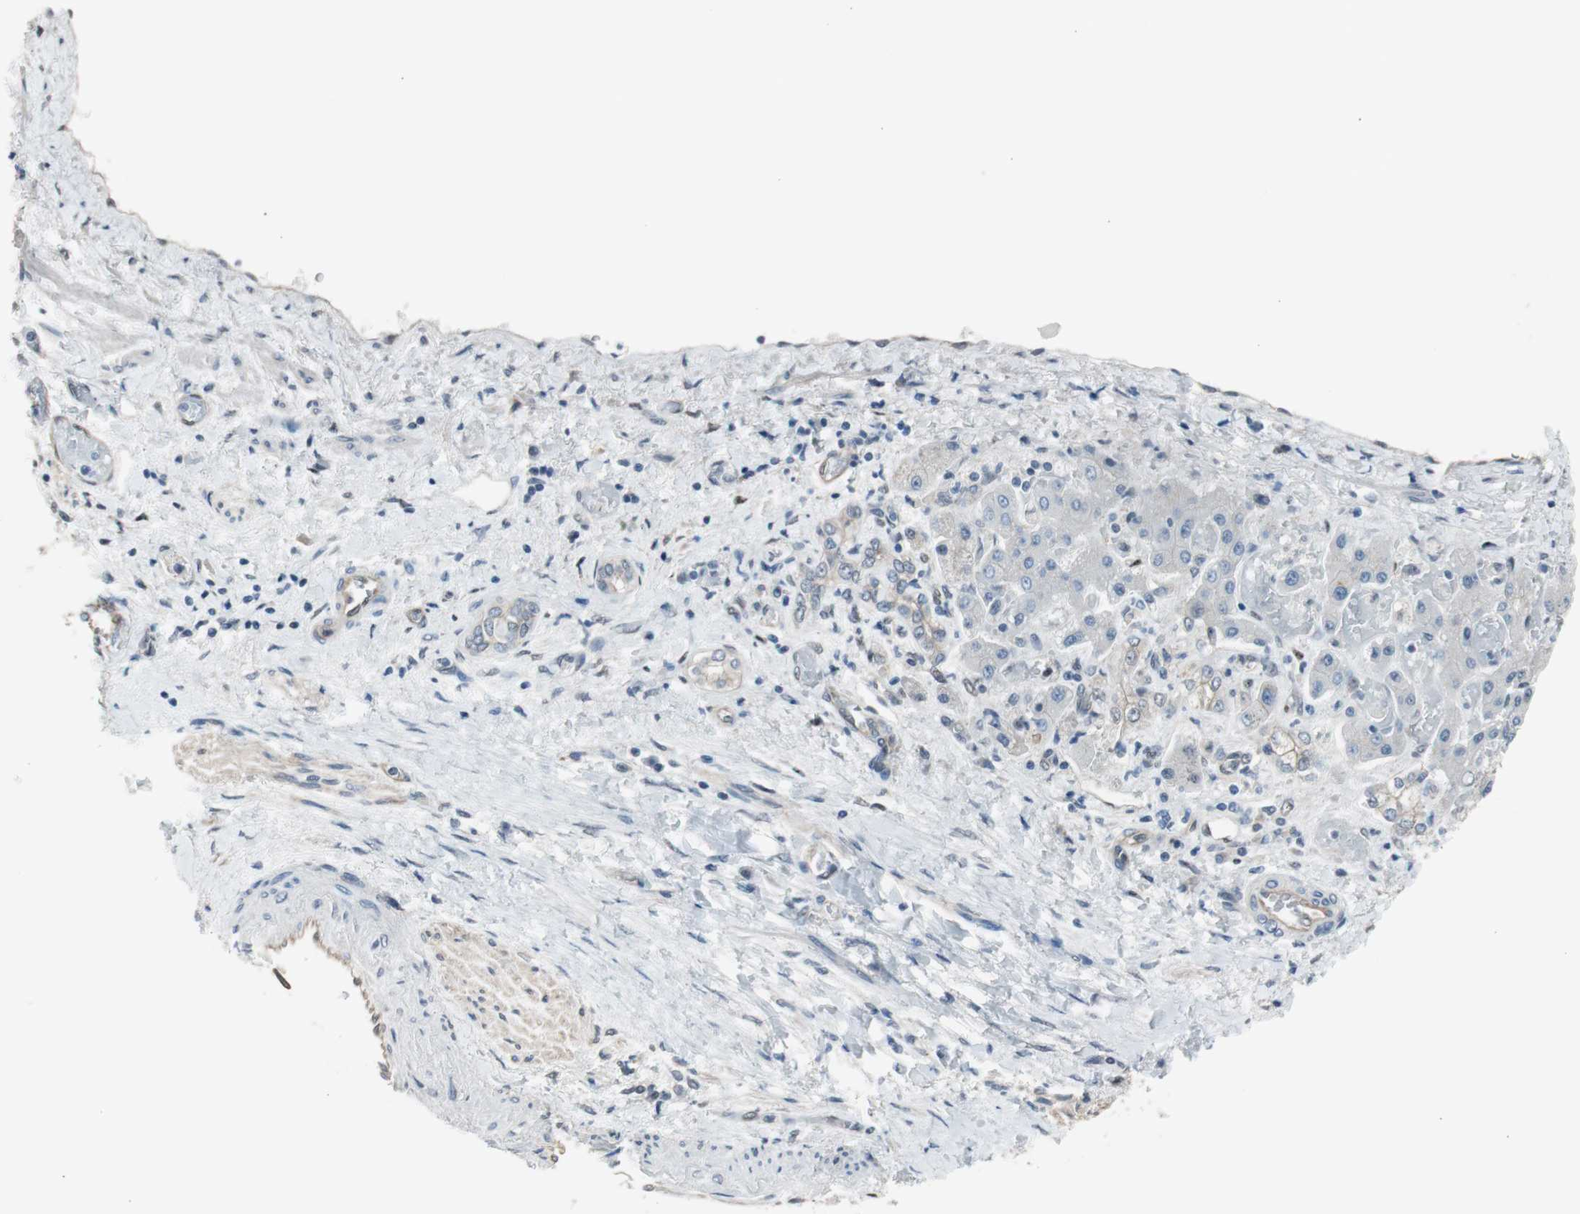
{"staining": {"intensity": "weak", "quantity": "<25%", "location": "cytoplasmic/membranous"}, "tissue": "liver cancer", "cell_type": "Tumor cells", "image_type": "cancer", "snomed": [{"axis": "morphology", "description": "Cholangiocarcinoma"}, {"axis": "topography", "description": "Liver"}], "caption": "High power microscopy image of an immunohistochemistry image of liver cancer, revealing no significant expression in tumor cells.", "gene": "PML", "patient": {"sex": "male", "age": 50}}